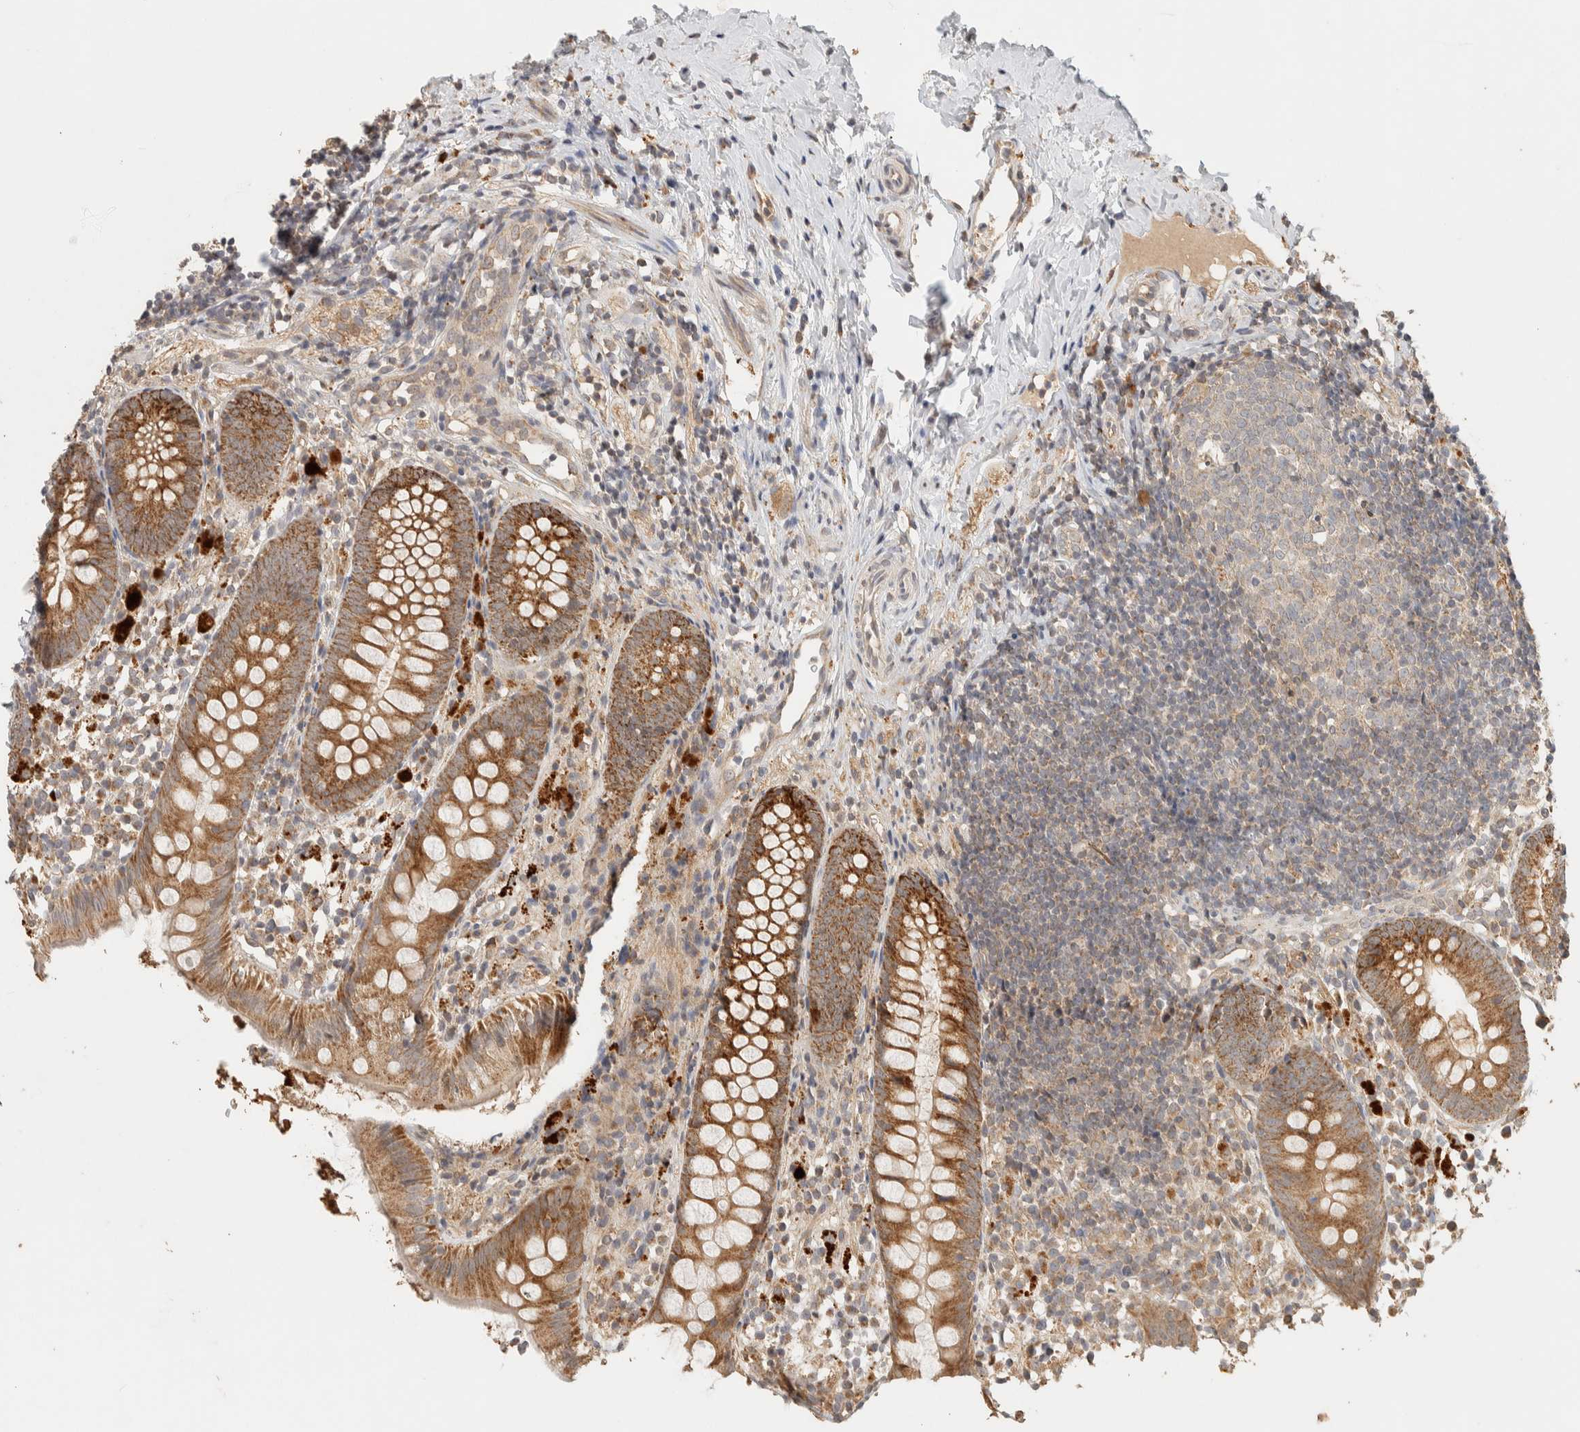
{"staining": {"intensity": "moderate", "quantity": ">75%", "location": "cytoplasmic/membranous"}, "tissue": "appendix", "cell_type": "Glandular cells", "image_type": "normal", "snomed": [{"axis": "morphology", "description": "Normal tissue, NOS"}, {"axis": "topography", "description": "Appendix"}], "caption": "This micrograph shows immunohistochemistry (IHC) staining of unremarkable human appendix, with medium moderate cytoplasmic/membranous expression in approximately >75% of glandular cells.", "gene": "ITPA", "patient": {"sex": "female", "age": 20}}